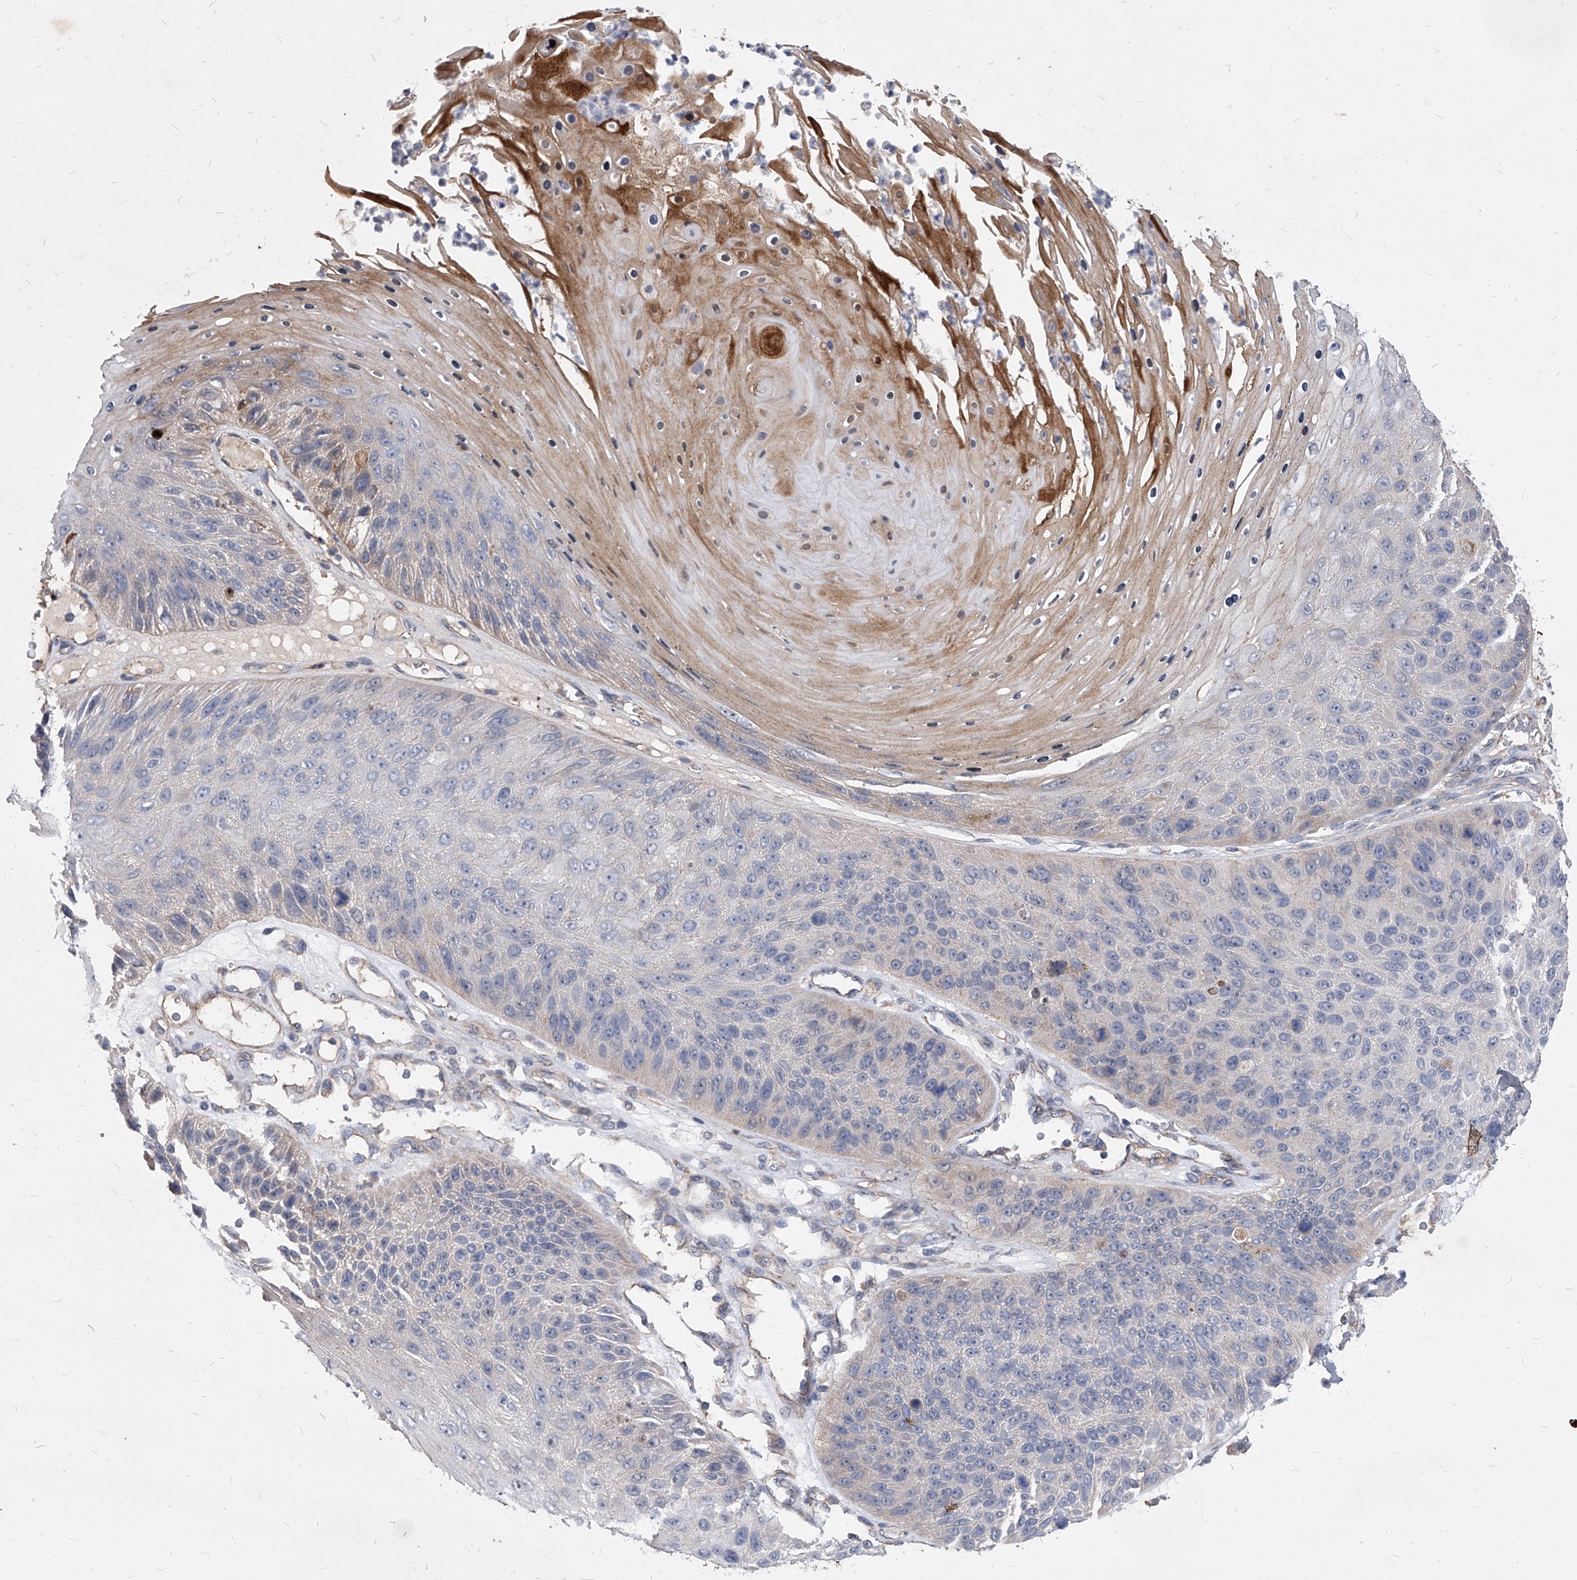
{"staining": {"intensity": "moderate", "quantity": "<25%", "location": "cytoplasmic/membranous"}, "tissue": "skin cancer", "cell_type": "Tumor cells", "image_type": "cancer", "snomed": [{"axis": "morphology", "description": "Squamous cell carcinoma, NOS"}, {"axis": "topography", "description": "Skin"}], "caption": "IHC (DAB) staining of human skin cancer (squamous cell carcinoma) shows moderate cytoplasmic/membranous protein staining in approximately <25% of tumor cells.", "gene": "MINDY4", "patient": {"sex": "female", "age": 88}}